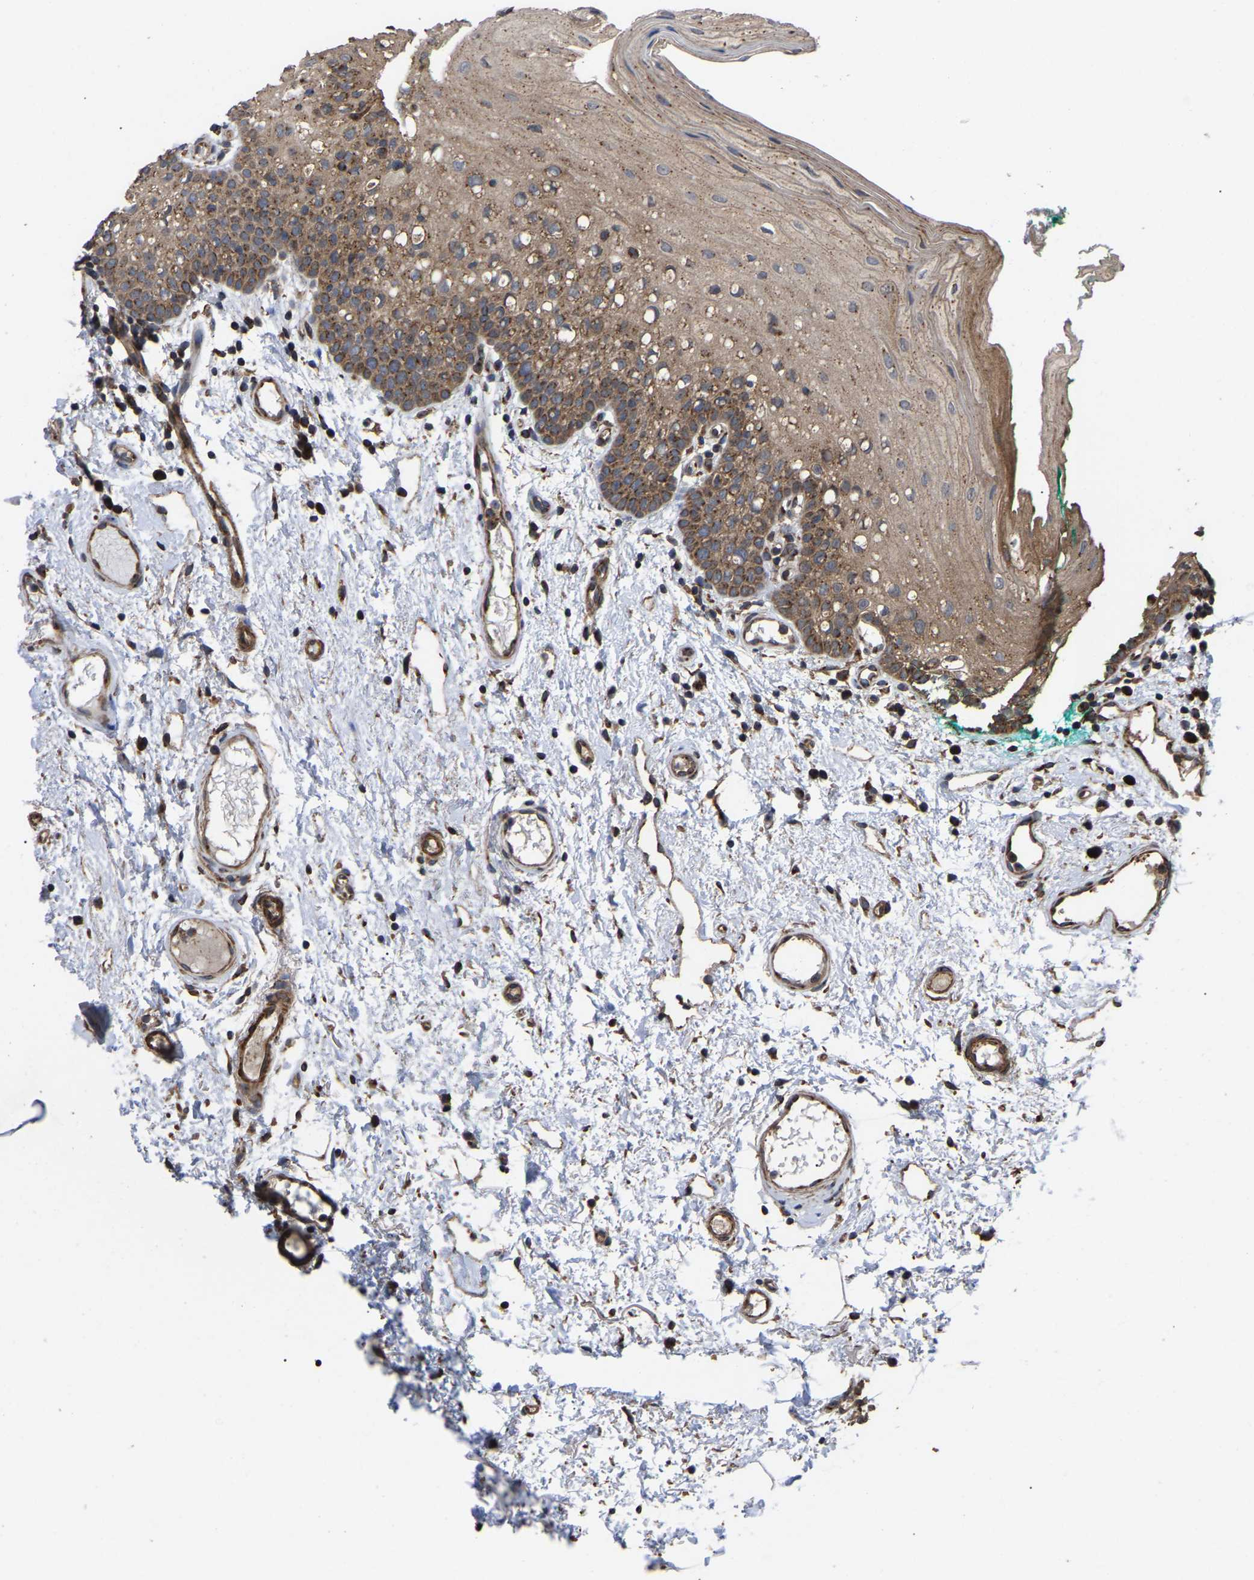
{"staining": {"intensity": "moderate", "quantity": ">75%", "location": "cytoplasmic/membranous"}, "tissue": "oral mucosa", "cell_type": "Squamous epithelial cells", "image_type": "normal", "snomed": [{"axis": "morphology", "description": "Normal tissue, NOS"}, {"axis": "morphology", "description": "Squamous cell carcinoma, NOS"}, {"axis": "topography", "description": "Oral tissue"}, {"axis": "topography", "description": "Salivary gland"}, {"axis": "topography", "description": "Head-Neck"}], "caption": "This is a histology image of immunohistochemistry (IHC) staining of normal oral mucosa, which shows moderate positivity in the cytoplasmic/membranous of squamous epithelial cells.", "gene": "GCC1", "patient": {"sex": "female", "age": 62}}